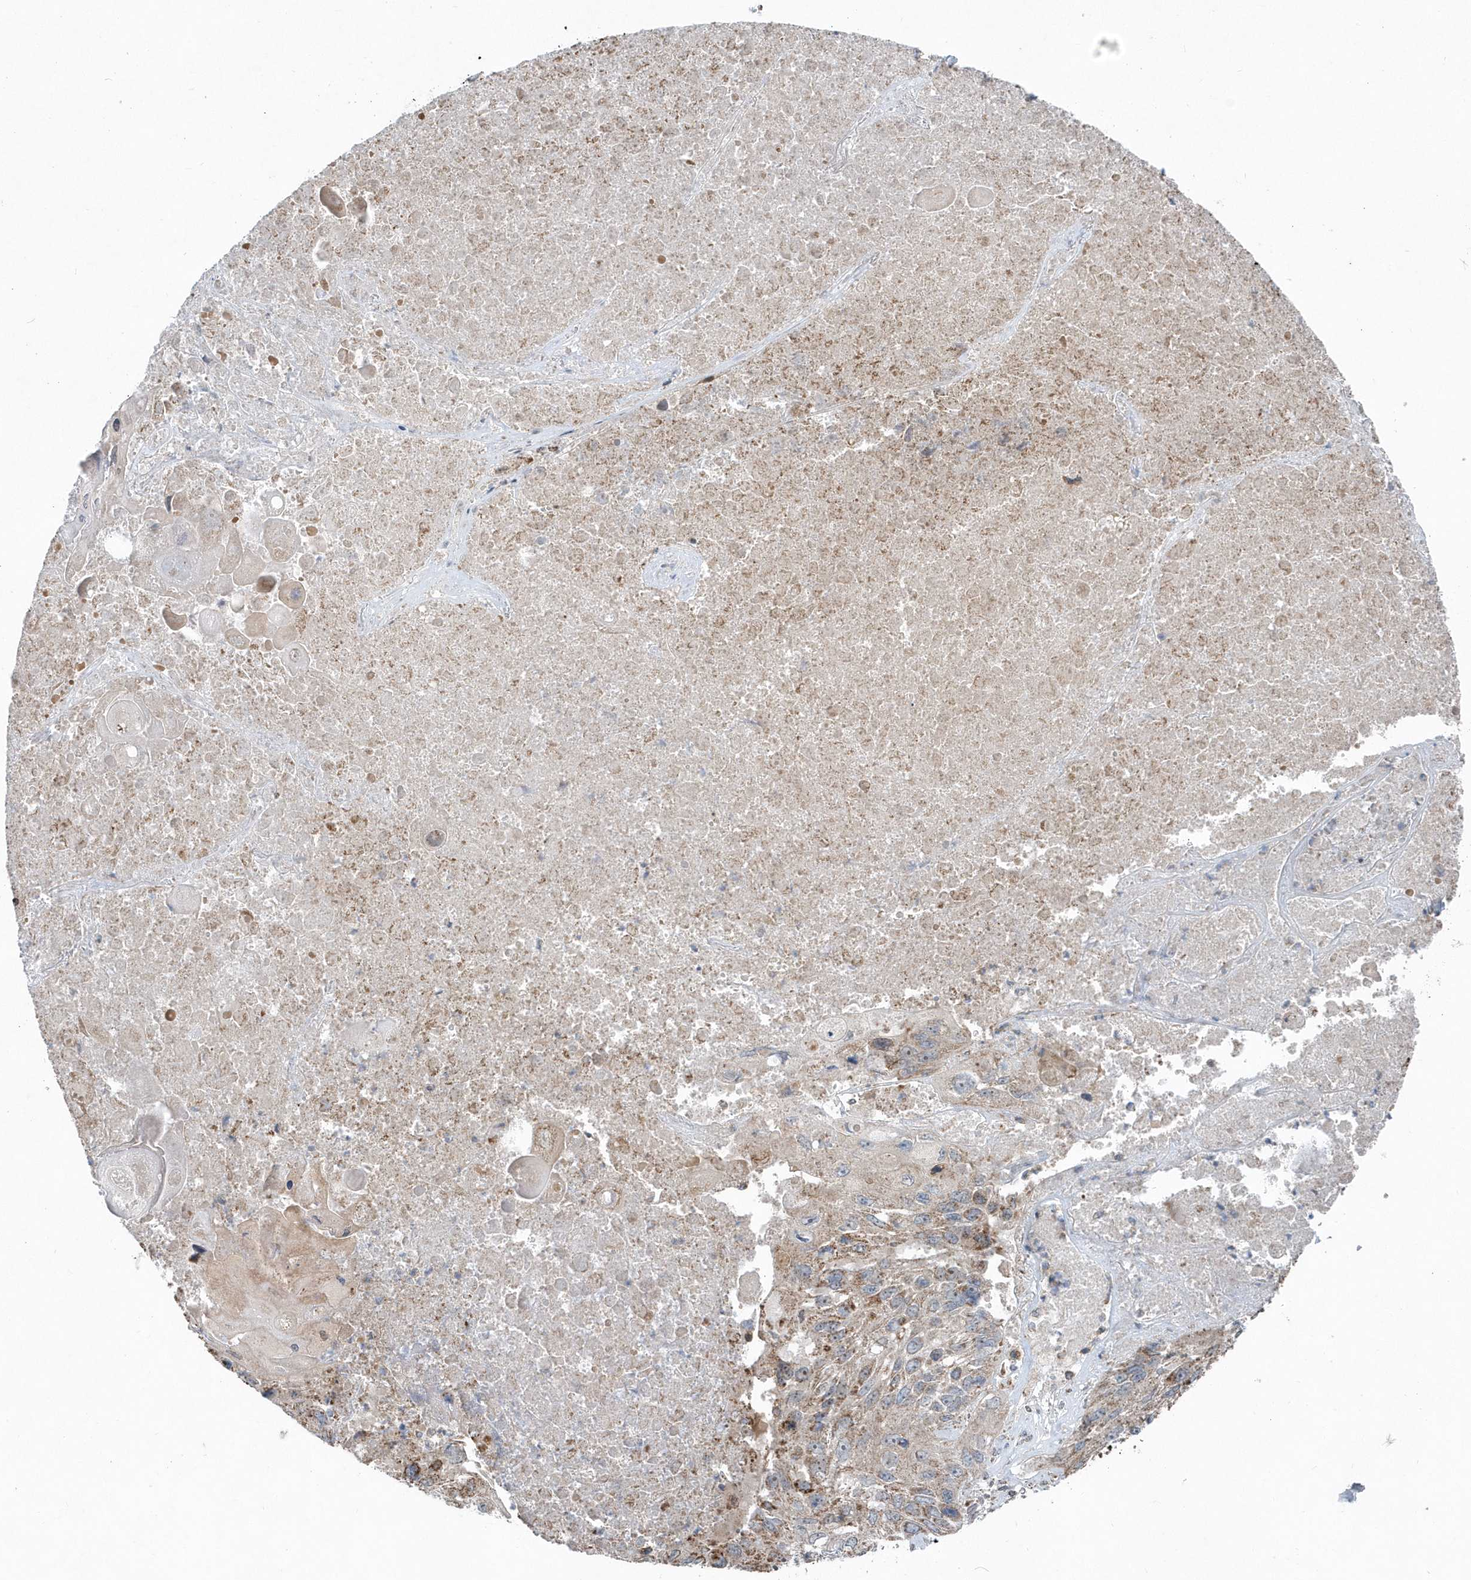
{"staining": {"intensity": "moderate", "quantity": ">75%", "location": "cytoplasmic/membranous"}, "tissue": "lung cancer", "cell_type": "Tumor cells", "image_type": "cancer", "snomed": [{"axis": "morphology", "description": "Squamous cell carcinoma, NOS"}, {"axis": "topography", "description": "Lung"}], "caption": "Protein positivity by immunohistochemistry reveals moderate cytoplasmic/membranous positivity in about >75% of tumor cells in lung squamous cell carcinoma.", "gene": "PPP1R7", "patient": {"sex": "male", "age": 61}}